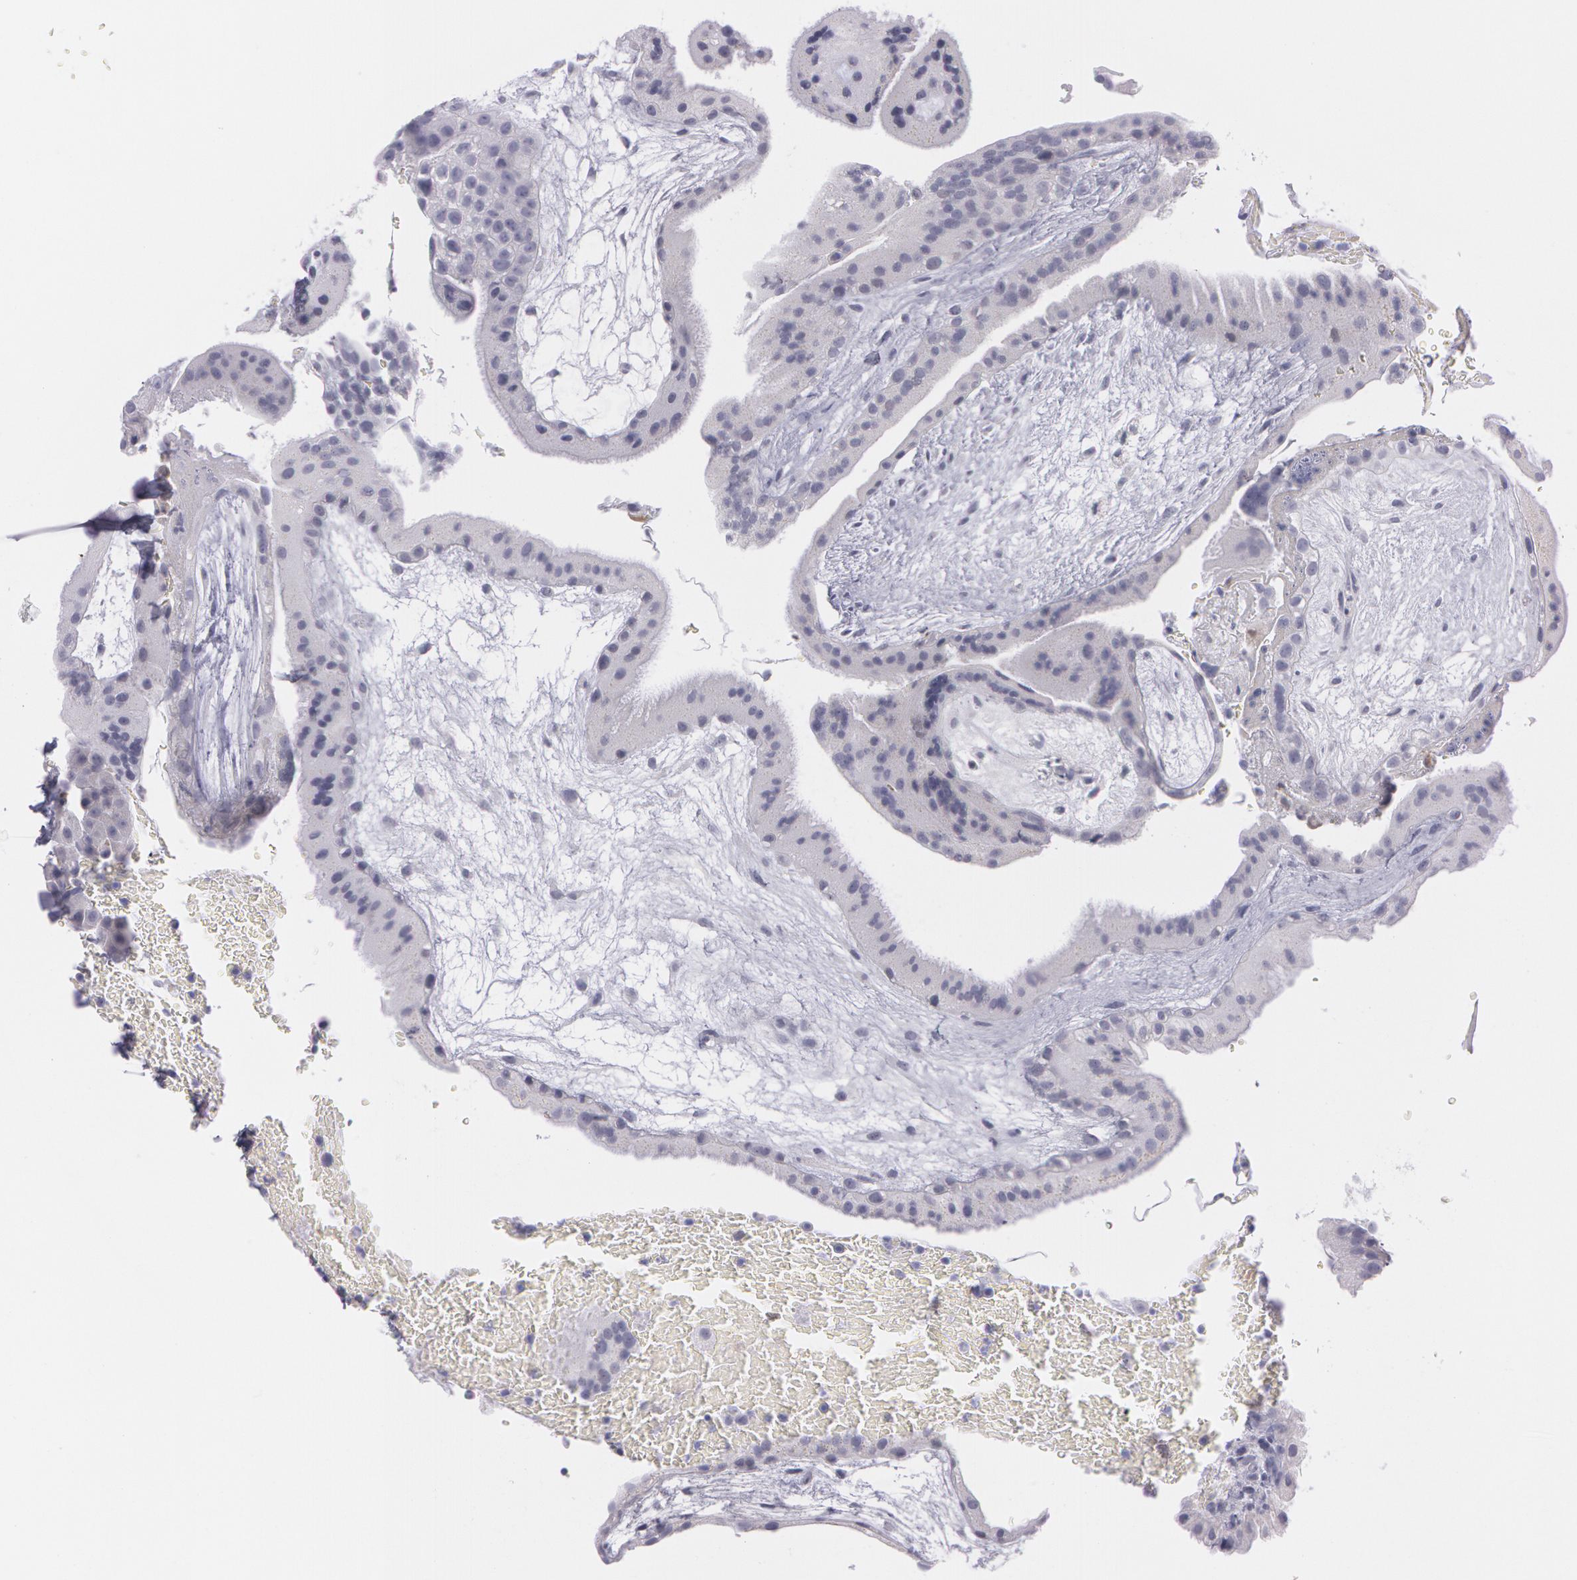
{"staining": {"intensity": "negative", "quantity": "none", "location": "none"}, "tissue": "placenta", "cell_type": "Decidual cells", "image_type": "normal", "snomed": [{"axis": "morphology", "description": "Normal tissue, NOS"}, {"axis": "topography", "description": "Placenta"}], "caption": "DAB (3,3'-diaminobenzidine) immunohistochemical staining of normal placenta displays no significant staining in decidual cells. (Stains: DAB immunohistochemistry (IHC) with hematoxylin counter stain, Microscopy: brightfield microscopy at high magnification).", "gene": "IL1RN", "patient": {"sex": "female", "age": 19}}